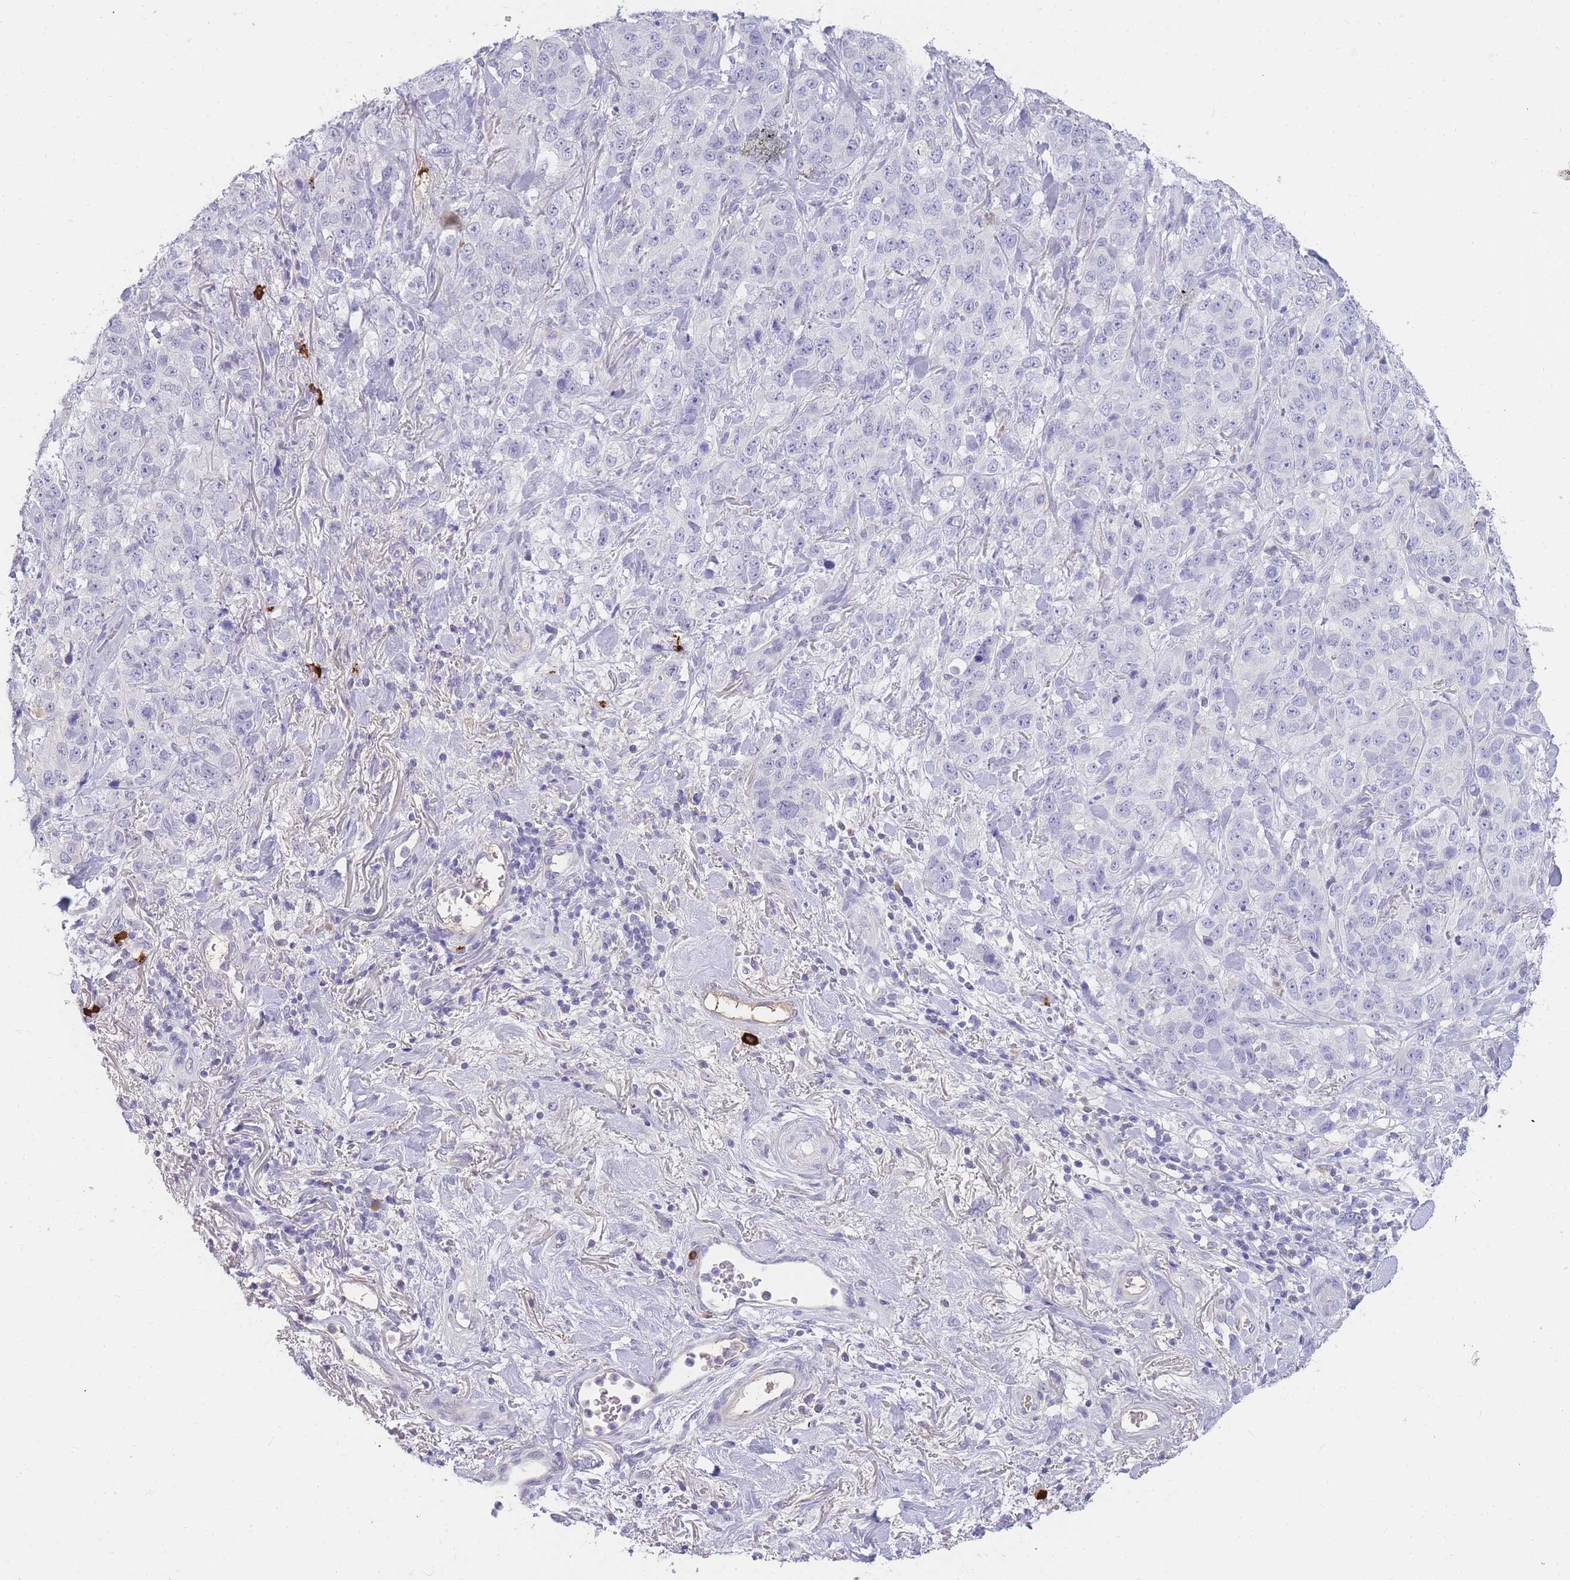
{"staining": {"intensity": "negative", "quantity": "none", "location": "none"}, "tissue": "stomach cancer", "cell_type": "Tumor cells", "image_type": "cancer", "snomed": [{"axis": "morphology", "description": "Adenocarcinoma, NOS"}, {"axis": "topography", "description": "Stomach"}], "caption": "Immunohistochemistry photomicrograph of neoplastic tissue: human adenocarcinoma (stomach) stained with DAB (3,3'-diaminobenzidine) exhibits no significant protein expression in tumor cells.", "gene": "TPSD1", "patient": {"sex": "male", "age": 48}}